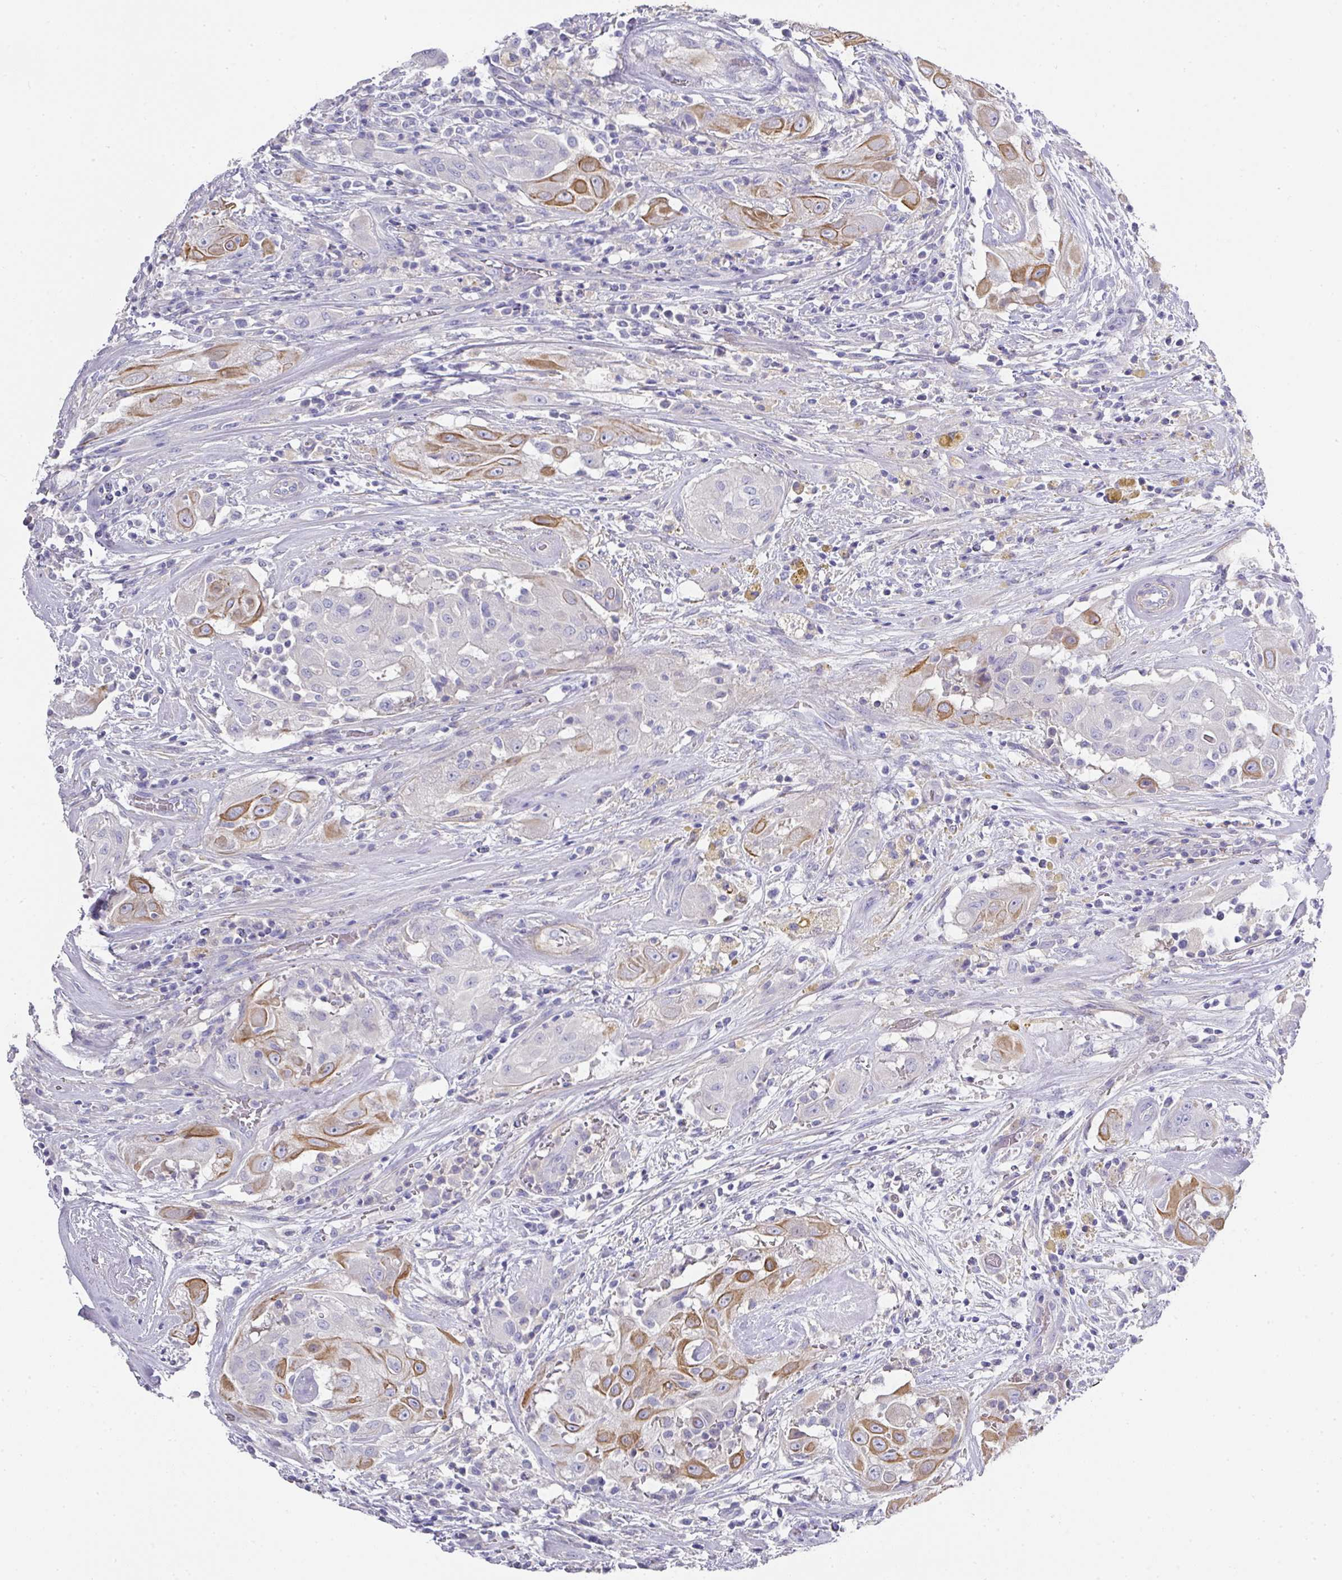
{"staining": {"intensity": "moderate", "quantity": "25%-75%", "location": "cytoplasmic/membranous"}, "tissue": "thyroid cancer", "cell_type": "Tumor cells", "image_type": "cancer", "snomed": [{"axis": "morphology", "description": "Papillary adenocarcinoma, NOS"}, {"axis": "topography", "description": "Thyroid gland"}], "caption": "Protein staining of thyroid cancer (papillary adenocarcinoma) tissue exhibits moderate cytoplasmic/membranous positivity in about 25%-75% of tumor cells. Immunohistochemistry (ihc) stains the protein in brown and the nuclei are stained blue.", "gene": "TARM1", "patient": {"sex": "female", "age": 59}}